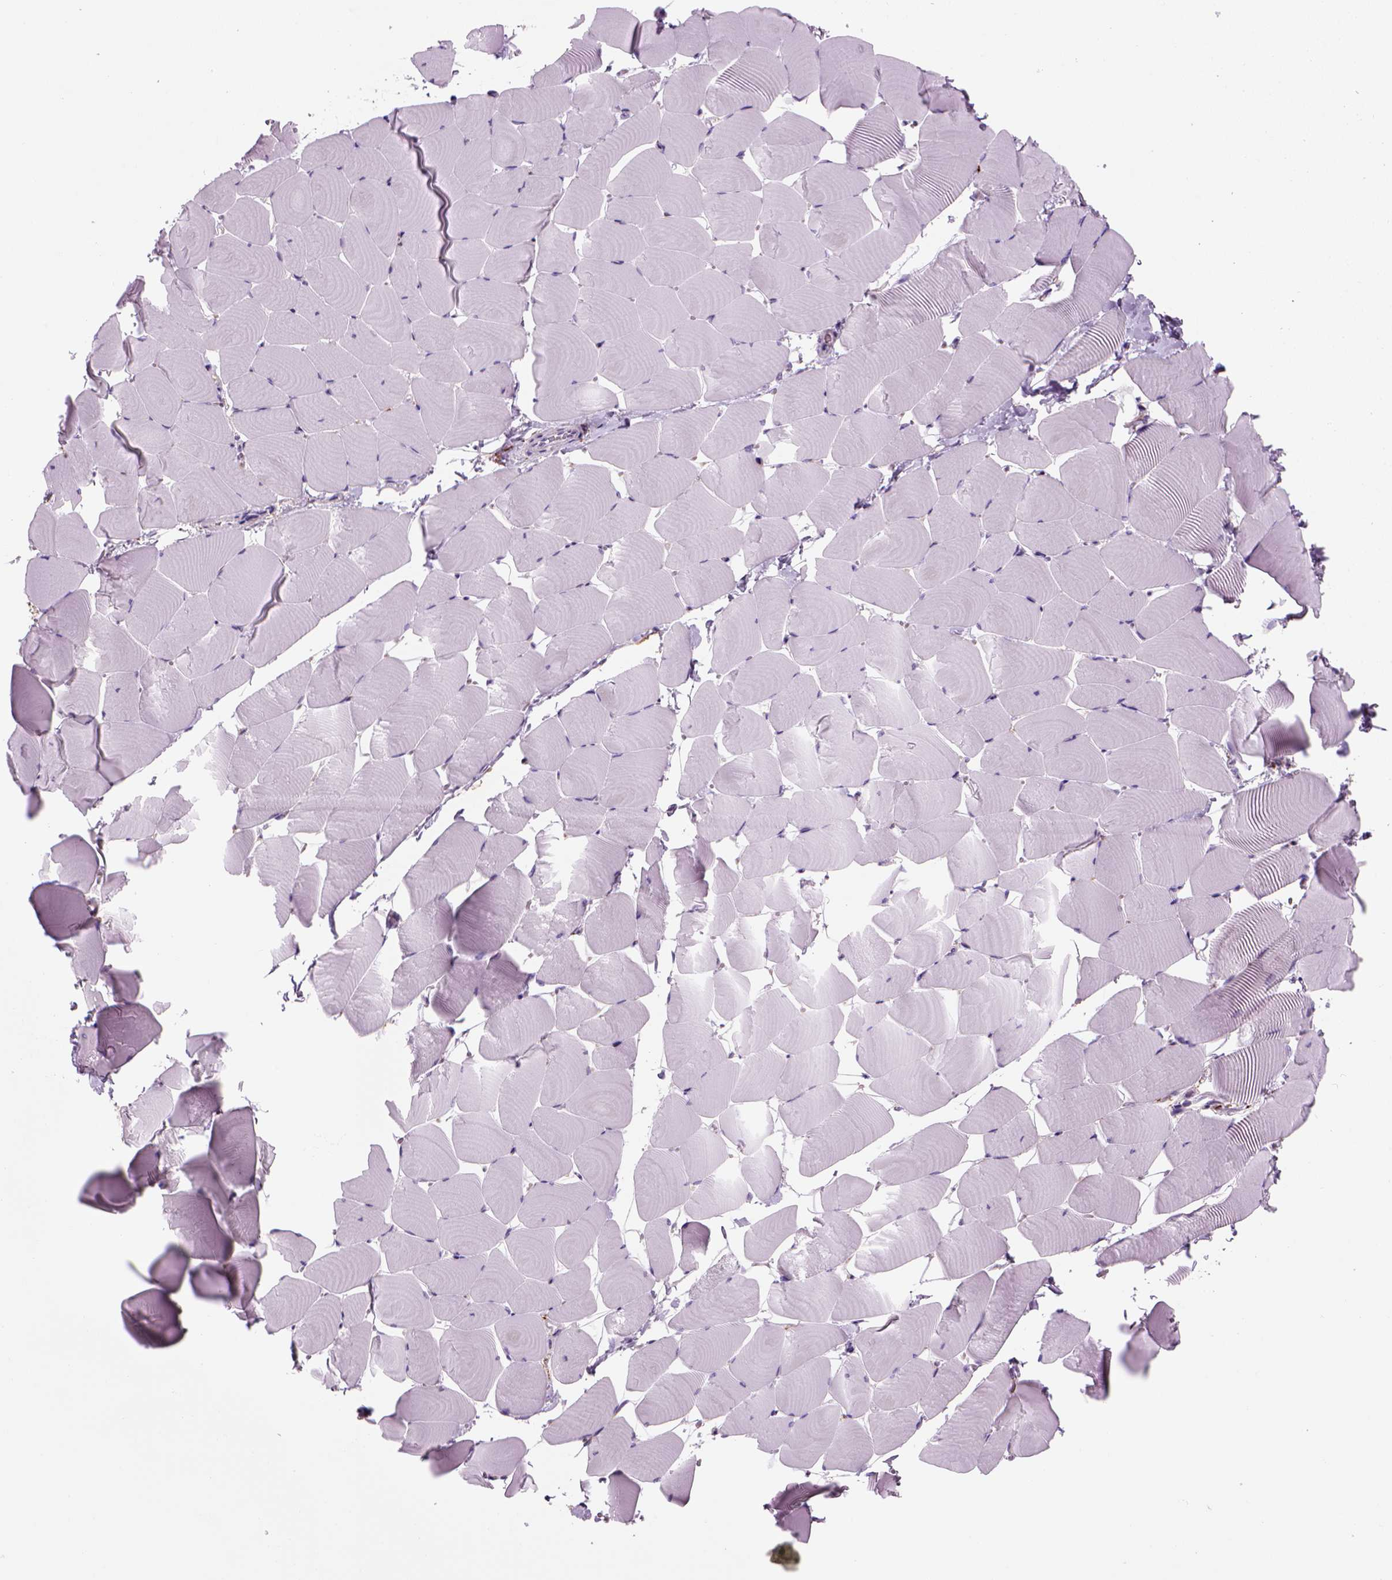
{"staining": {"intensity": "negative", "quantity": "none", "location": "none"}, "tissue": "skeletal muscle", "cell_type": "Myocytes", "image_type": "normal", "snomed": [{"axis": "morphology", "description": "Normal tissue, NOS"}, {"axis": "topography", "description": "Skeletal muscle"}], "caption": "This is a photomicrograph of immunohistochemistry (IHC) staining of normal skeletal muscle, which shows no staining in myocytes. The staining was performed using DAB (3,3'-diaminobenzidine) to visualize the protein expression in brown, while the nuclei were stained in blue with hematoxylin (Magnification: 20x).", "gene": "MARCKS", "patient": {"sex": "male", "age": 25}}